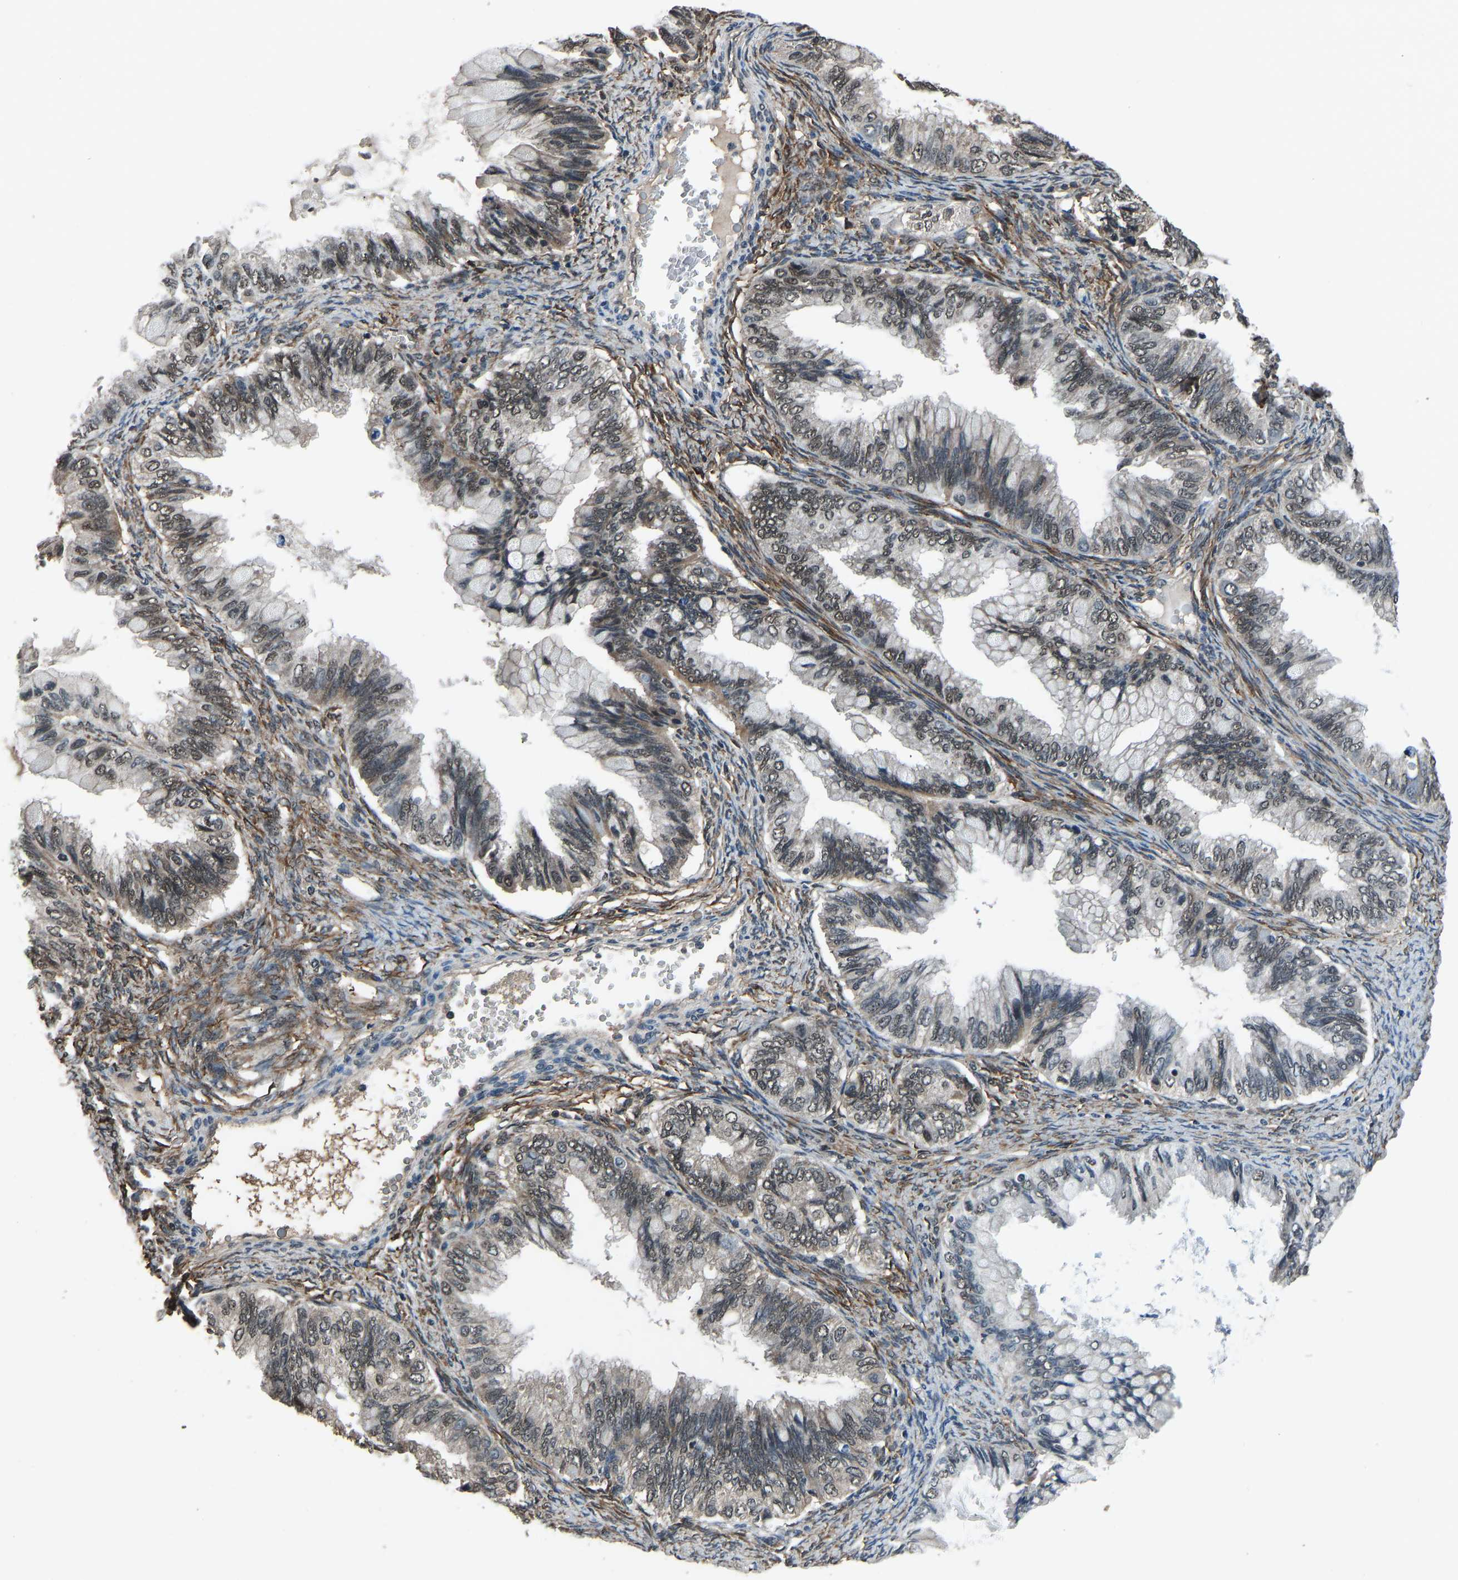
{"staining": {"intensity": "weak", "quantity": ">75%", "location": "nuclear"}, "tissue": "ovarian cancer", "cell_type": "Tumor cells", "image_type": "cancer", "snomed": [{"axis": "morphology", "description": "Cystadenocarcinoma, mucinous, NOS"}, {"axis": "topography", "description": "Ovary"}], "caption": "Human mucinous cystadenocarcinoma (ovarian) stained for a protein (brown) displays weak nuclear positive expression in approximately >75% of tumor cells.", "gene": "TOX4", "patient": {"sex": "female", "age": 80}}